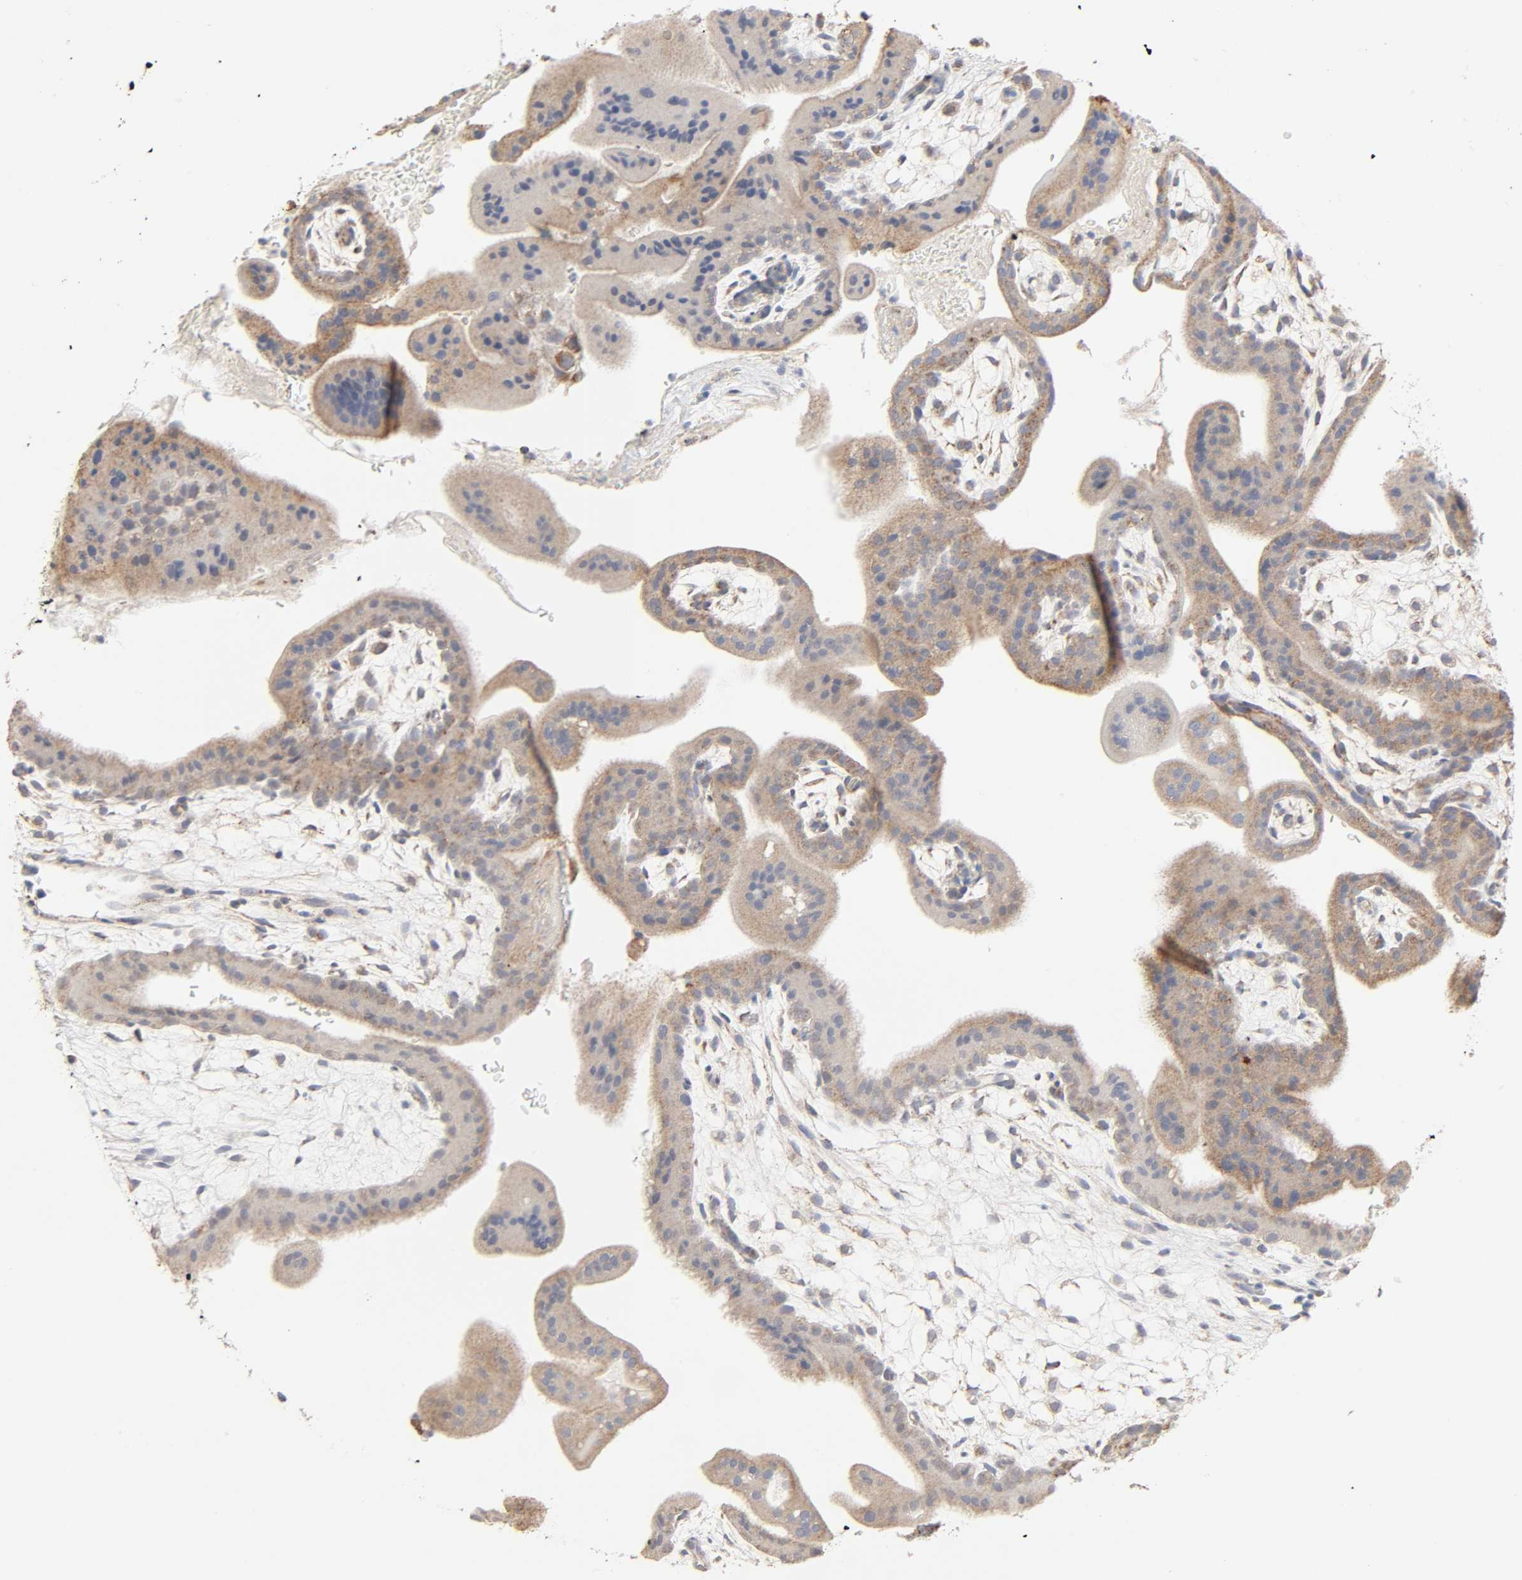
{"staining": {"intensity": "moderate", "quantity": ">75%", "location": "cytoplasmic/membranous"}, "tissue": "placenta", "cell_type": "Trophoblastic cells", "image_type": "normal", "snomed": [{"axis": "morphology", "description": "Normal tissue, NOS"}, {"axis": "topography", "description": "Placenta"}], "caption": "Brown immunohistochemical staining in unremarkable placenta exhibits moderate cytoplasmic/membranous positivity in about >75% of trophoblastic cells.", "gene": "SYT16", "patient": {"sex": "female", "age": 35}}